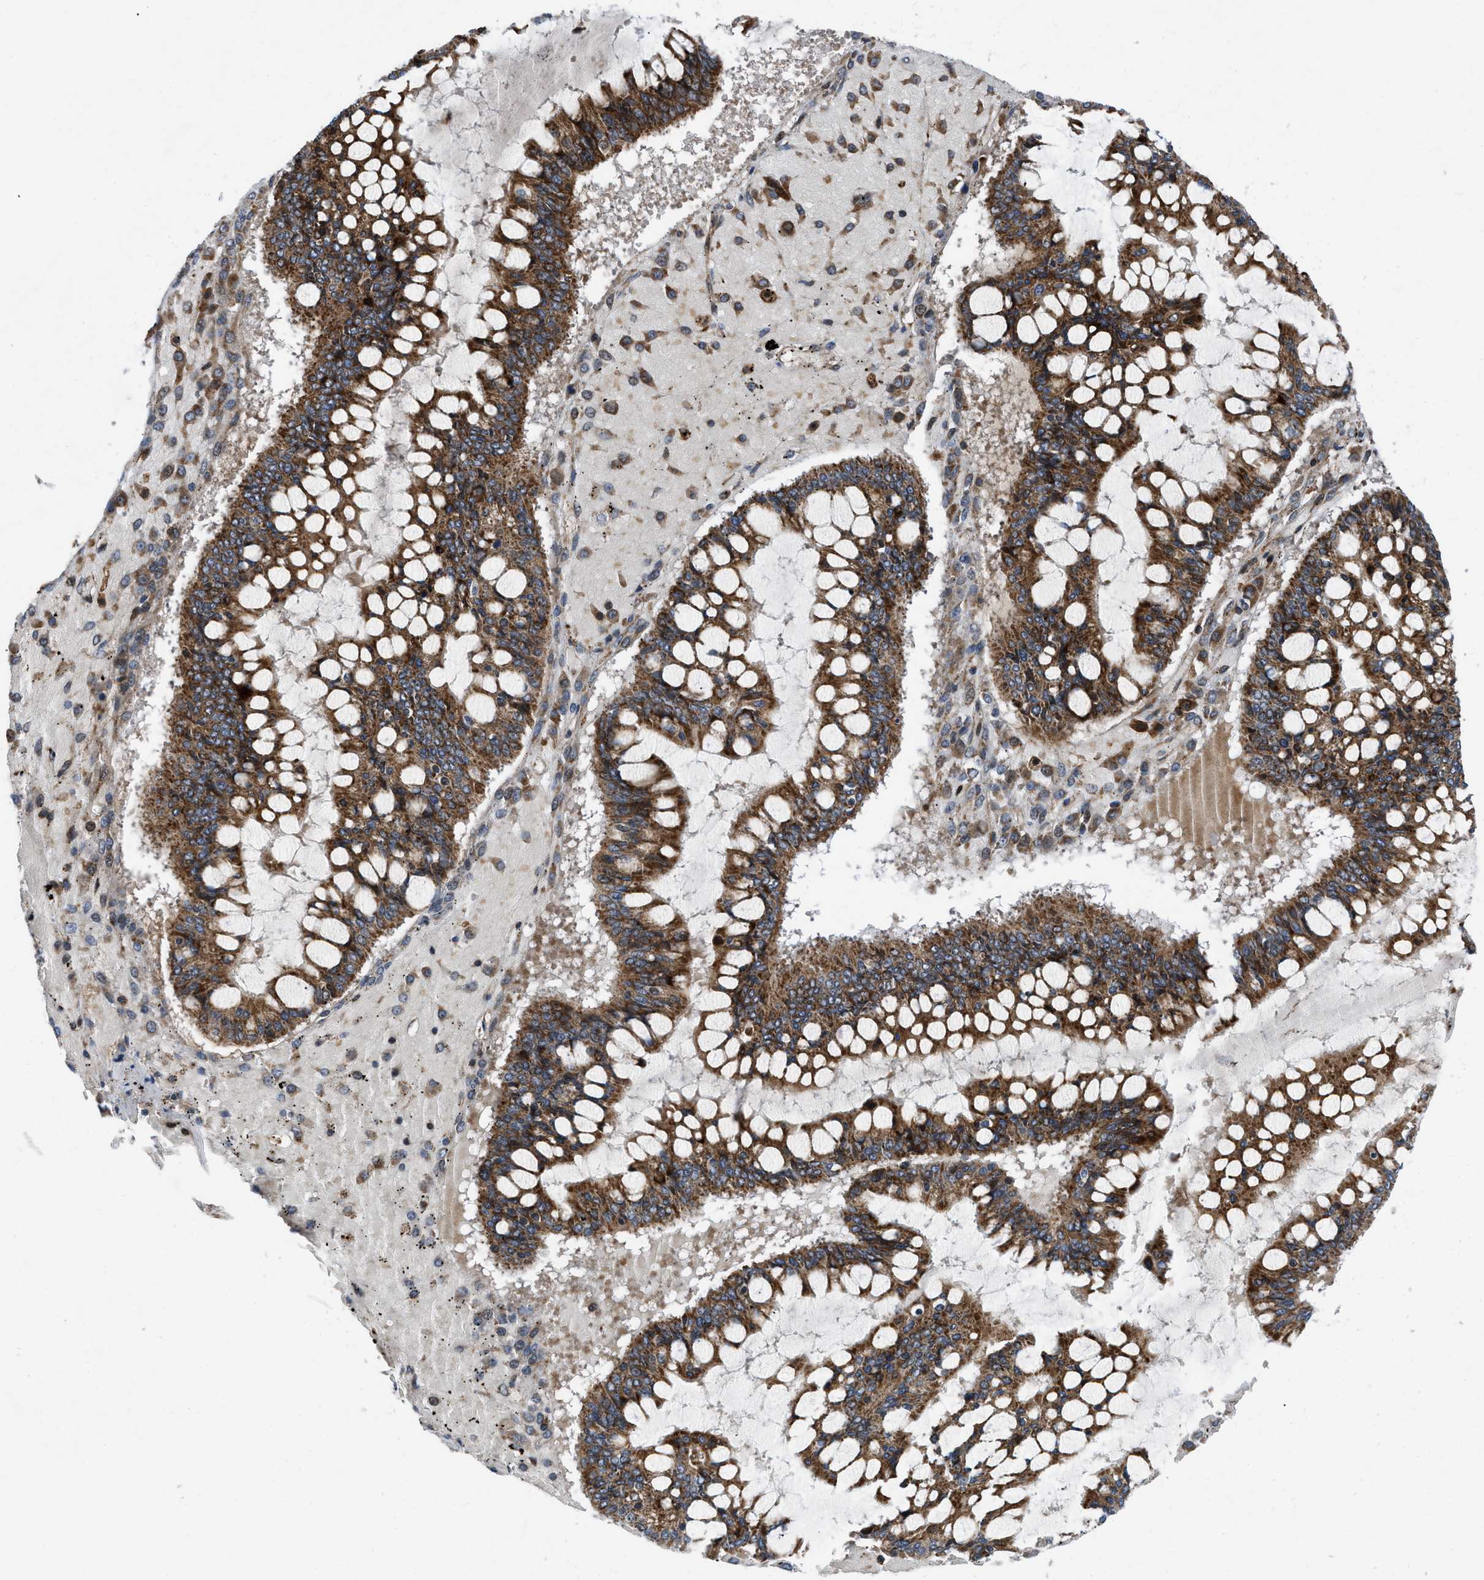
{"staining": {"intensity": "strong", "quantity": ">75%", "location": "cytoplasmic/membranous"}, "tissue": "ovarian cancer", "cell_type": "Tumor cells", "image_type": "cancer", "snomed": [{"axis": "morphology", "description": "Cystadenocarcinoma, mucinous, NOS"}, {"axis": "topography", "description": "Ovary"}], "caption": "Immunohistochemistry histopathology image of neoplastic tissue: ovarian cancer stained using immunohistochemistry displays high levels of strong protein expression localized specifically in the cytoplasmic/membranous of tumor cells, appearing as a cytoplasmic/membranous brown color.", "gene": "AP3M2", "patient": {"sex": "female", "age": 73}}